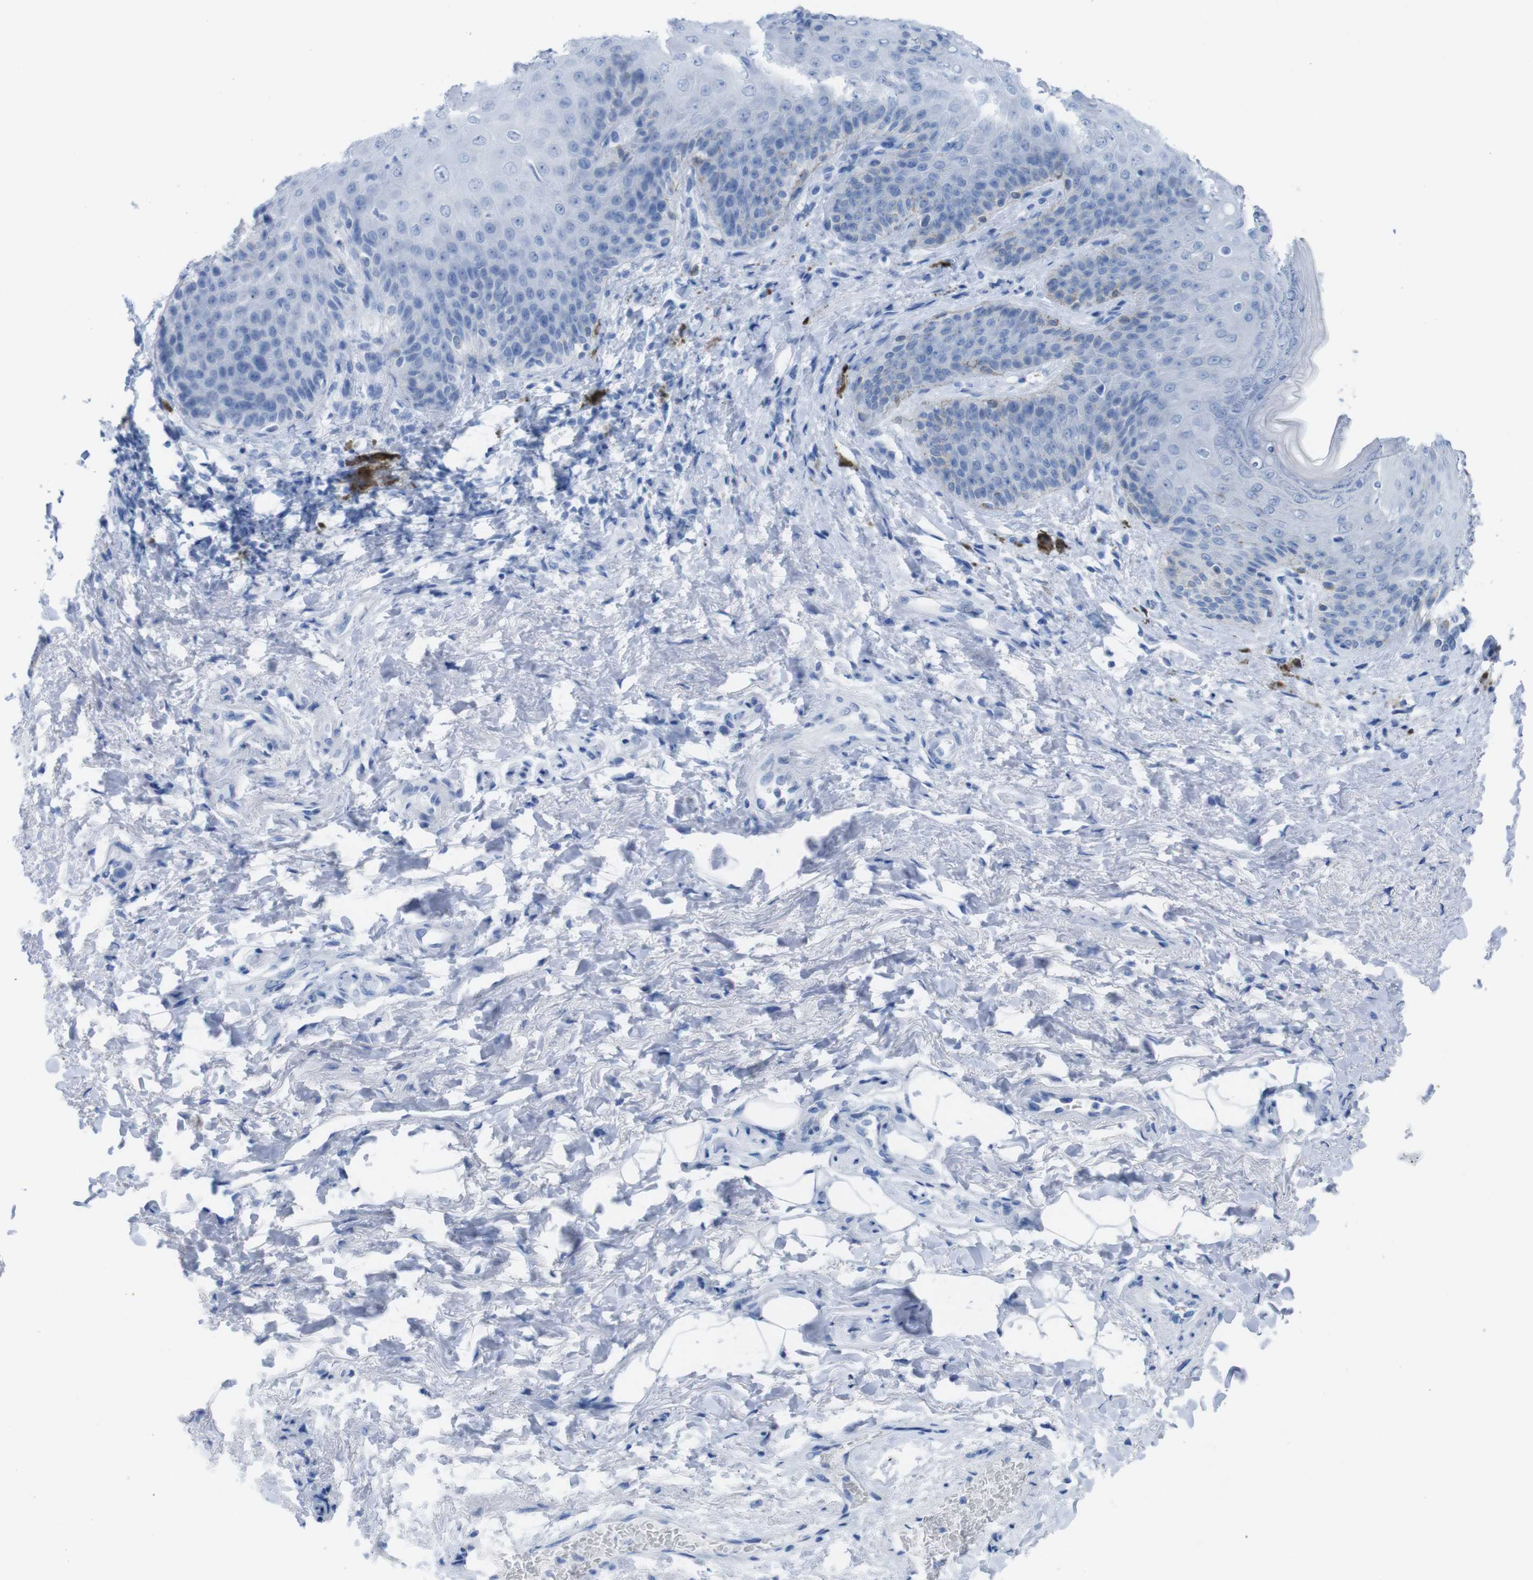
{"staining": {"intensity": "negative", "quantity": "none", "location": "none"}, "tissue": "skin", "cell_type": "Epidermal cells", "image_type": "normal", "snomed": [{"axis": "morphology", "description": "Normal tissue, NOS"}, {"axis": "topography", "description": "Anal"}], "caption": "The IHC image has no significant staining in epidermal cells of skin.", "gene": "MYH7", "patient": {"sex": "female", "age": 46}}